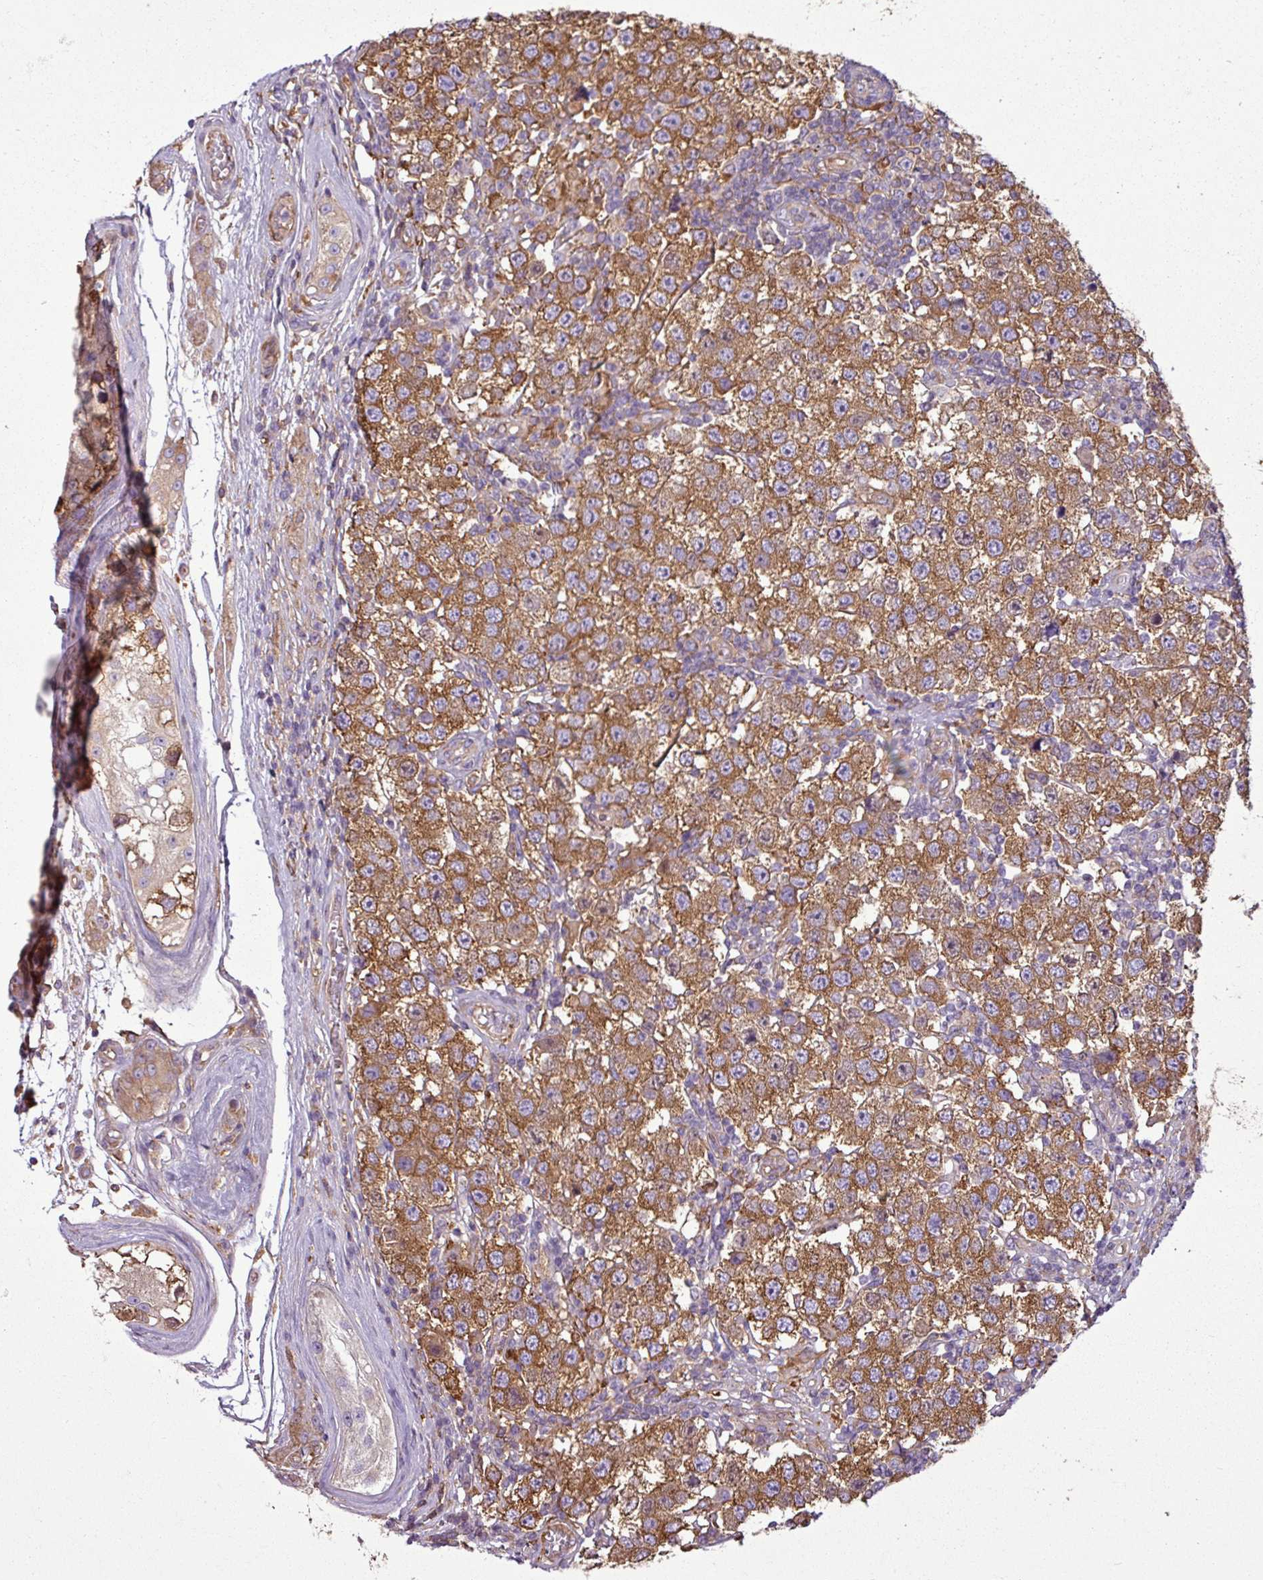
{"staining": {"intensity": "moderate", "quantity": ">75%", "location": "cytoplasmic/membranous"}, "tissue": "testis cancer", "cell_type": "Tumor cells", "image_type": "cancer", "snomed": [{"axis": "morphology", "description": "Seminoma, NOS"}, {"axis": "topography", "description": "Testis"}], "caption": "IHC (DAB (3,3'-diaminobenzidine)) staining of human testis cancer (seminoma) reveals moderate cytoplasmic/membranous protein staining in approximately >75% of tumor cells.", "gene": "PACSIN2", "patient": {"sex": "male", "age": 34}}